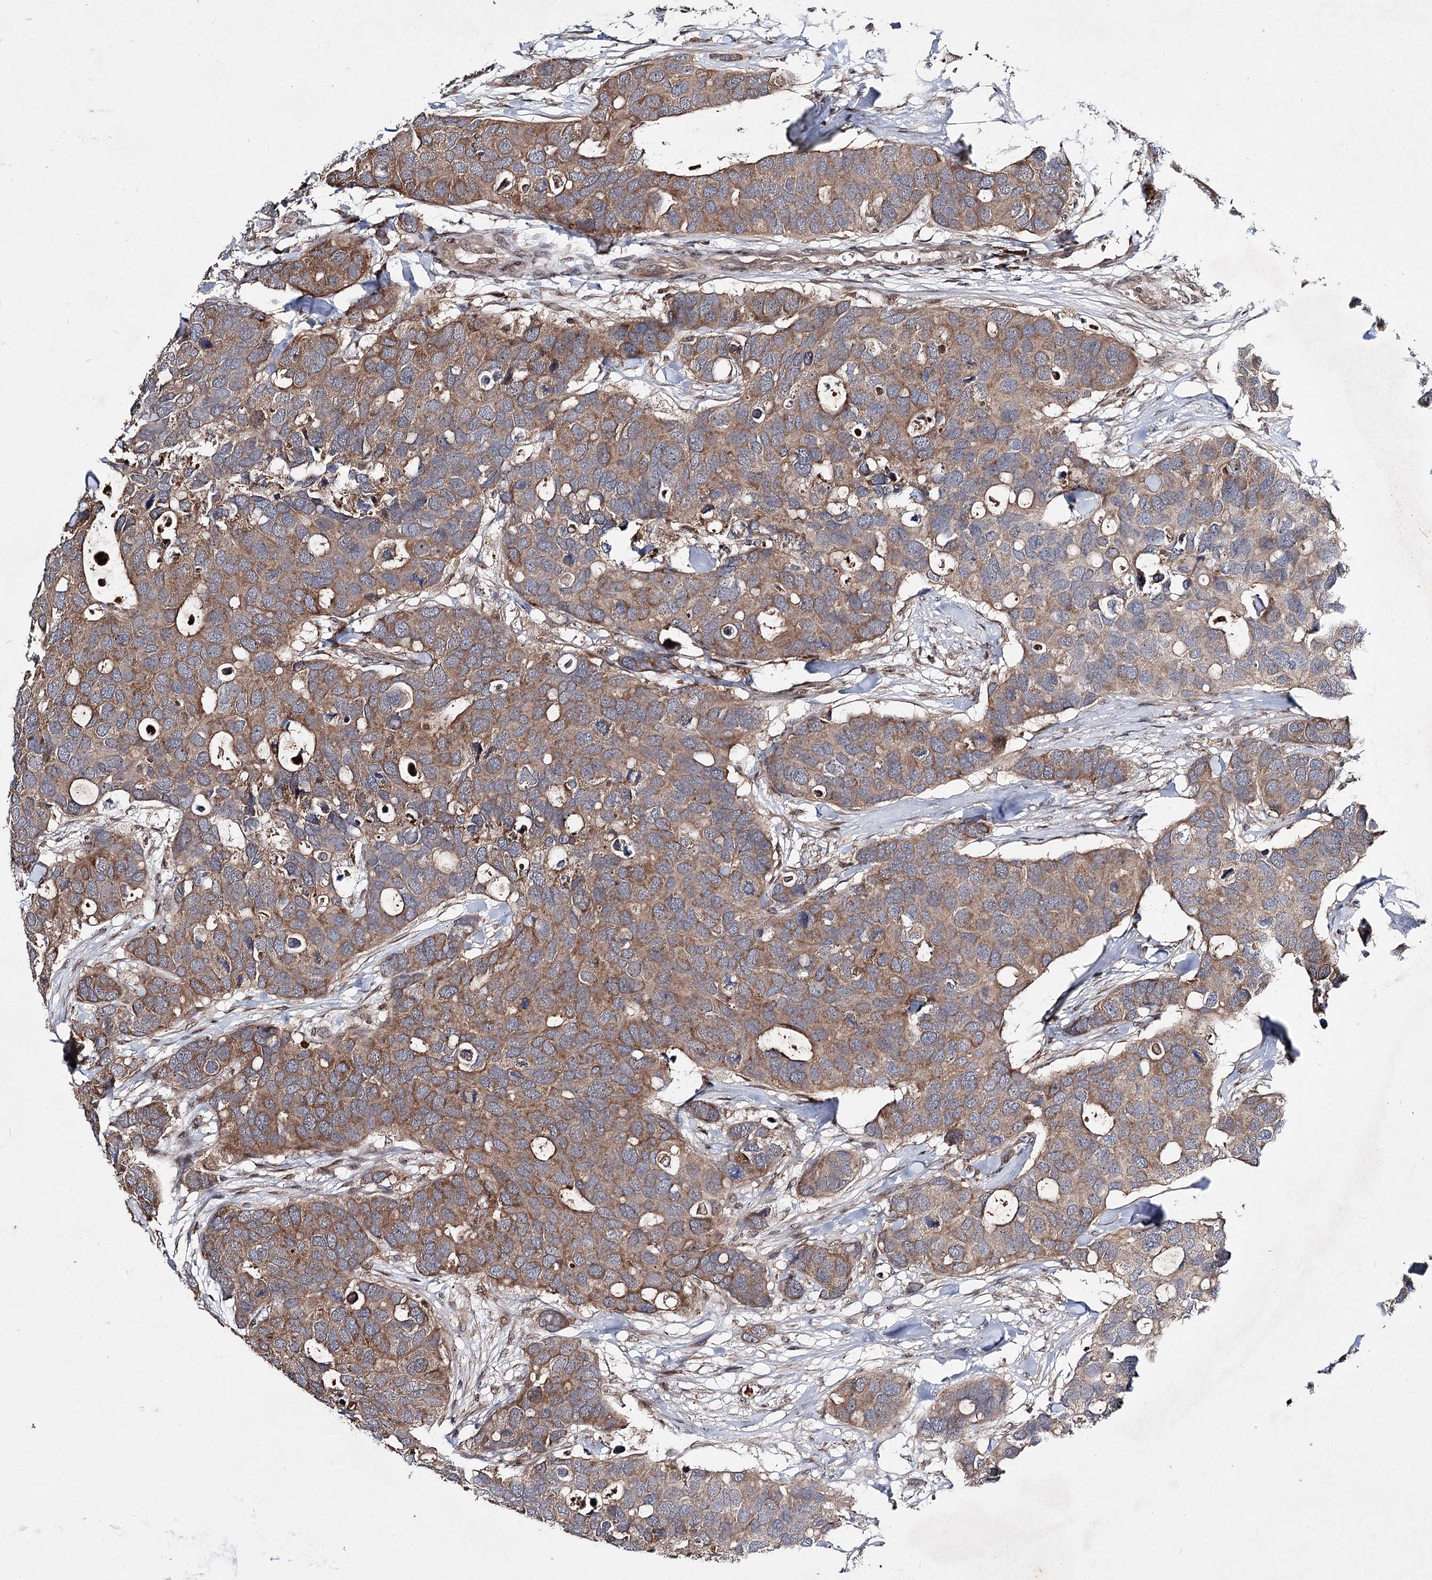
{"staining": {"intensity": "strong", "quantity": "25%-75%", "location": "cytoplasmic/membranous"}, "tissue": "breast cancer", "cell_type": "Tumor cells", "image_type": "cancer", "snomed": [{"axis": "morphology", "description": "Duct carcinoma"}, {"axis": "topography", "description": "Breast"}], "caption": "A histopathology image of human breast intraductal carcinoma stained for a protein reveals strong cytoplasmic/membranous brown staining in tumor cells. (Stains: DAB (3,3'-diaminobenzidine) in brown, nuclei in blue, Microscopy: brightfield microscopy at high magnification).", "gene": "MSANTD2", "patient": {"sex": "female", "age": 83}}